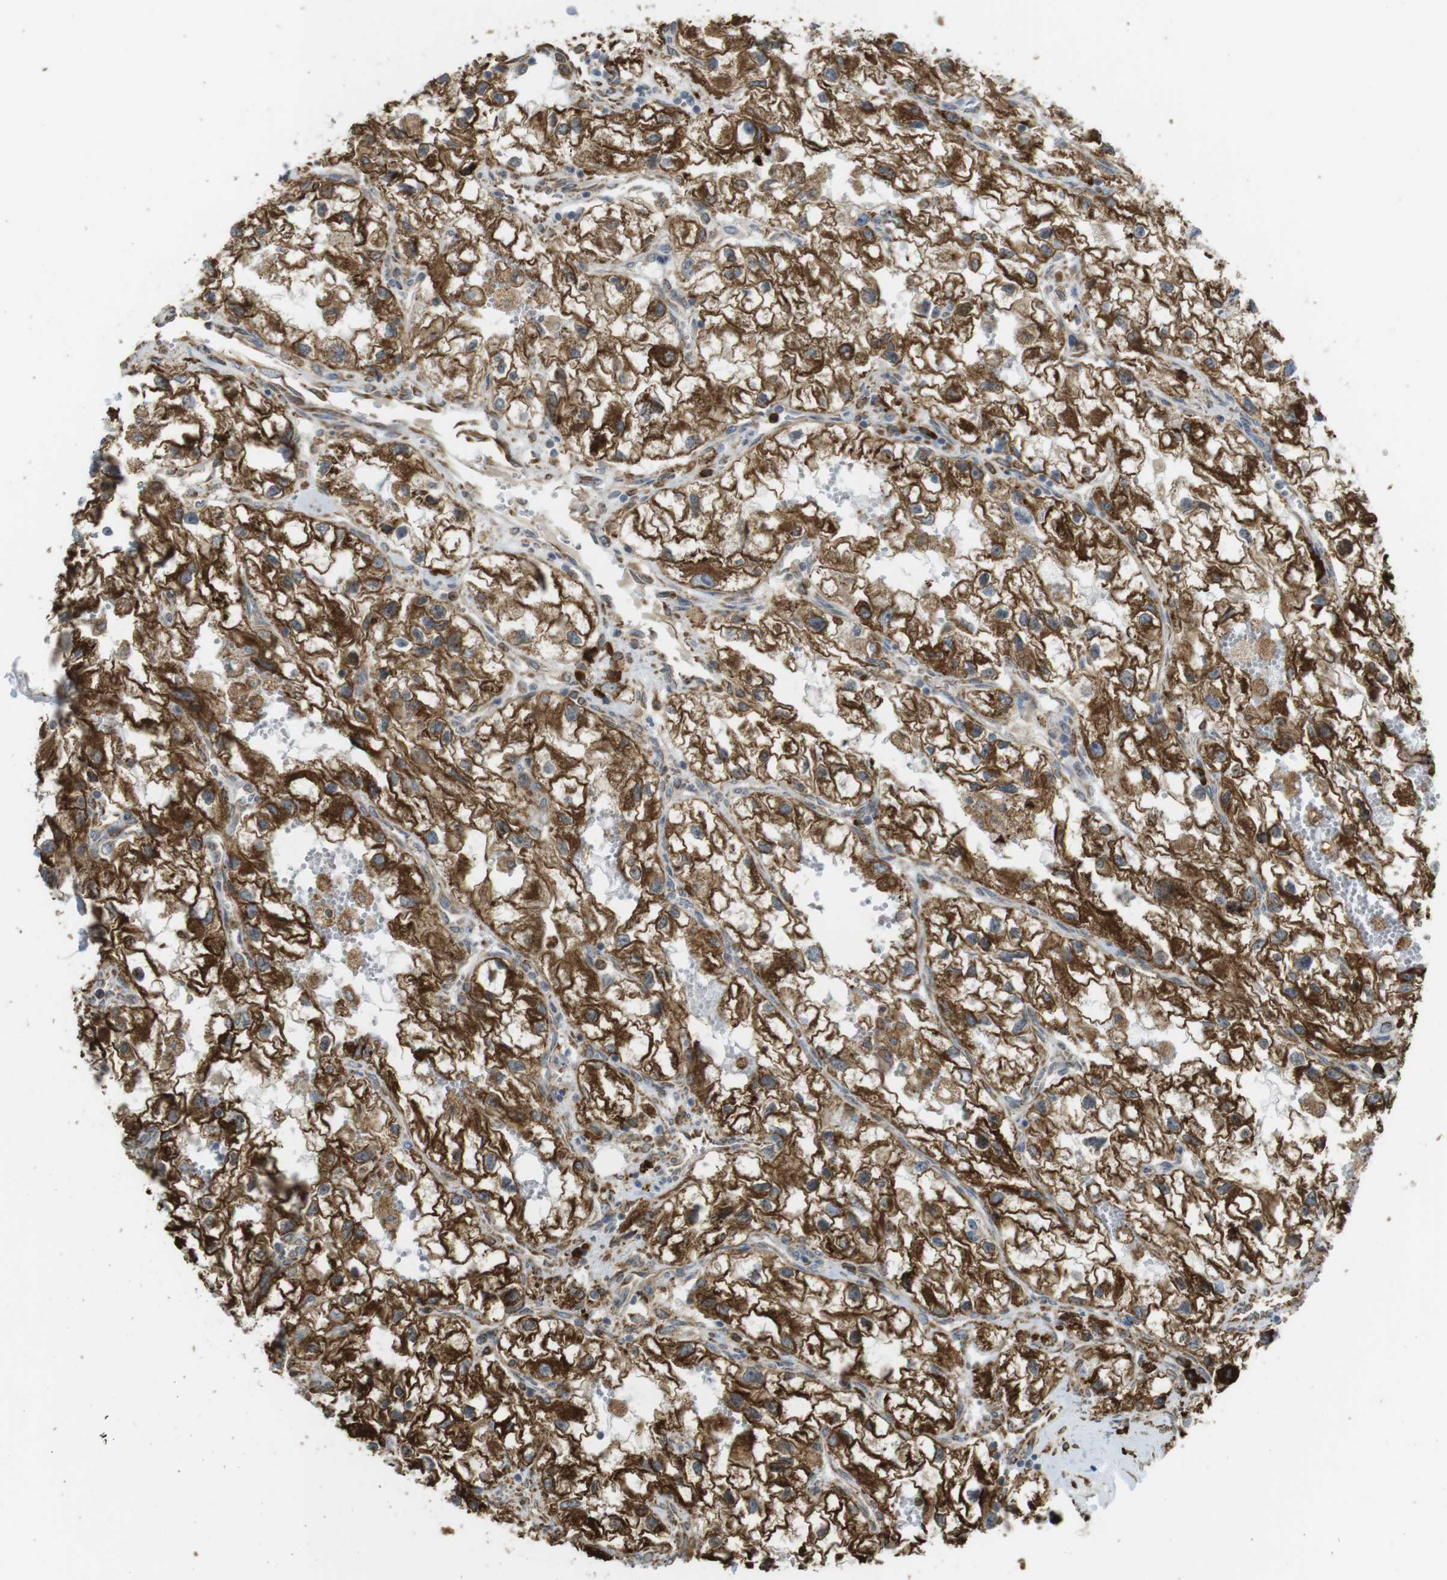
{"staining": {"intensity": "strong", "quantity": ">75%", "location": "cytoplasmic/membranous"}, "tissue": "renal cancer", "cell_type": "Tumor cells", "image_type": "cancer", "snomed": [{"axis": "morphology", "description": "Adenocarcinoma, NOS"}, {"axis": "topography", "description": "Kidney"}], "caption": "This histopathology image displays immunohistochemistry staining of human adenocarcinoma (renal), with high strong cytoplasmic/membranous staining in about >75% of tumor cells.", "gene": "MBOAT2", "patient": {"sex": "female", "age": 70}}